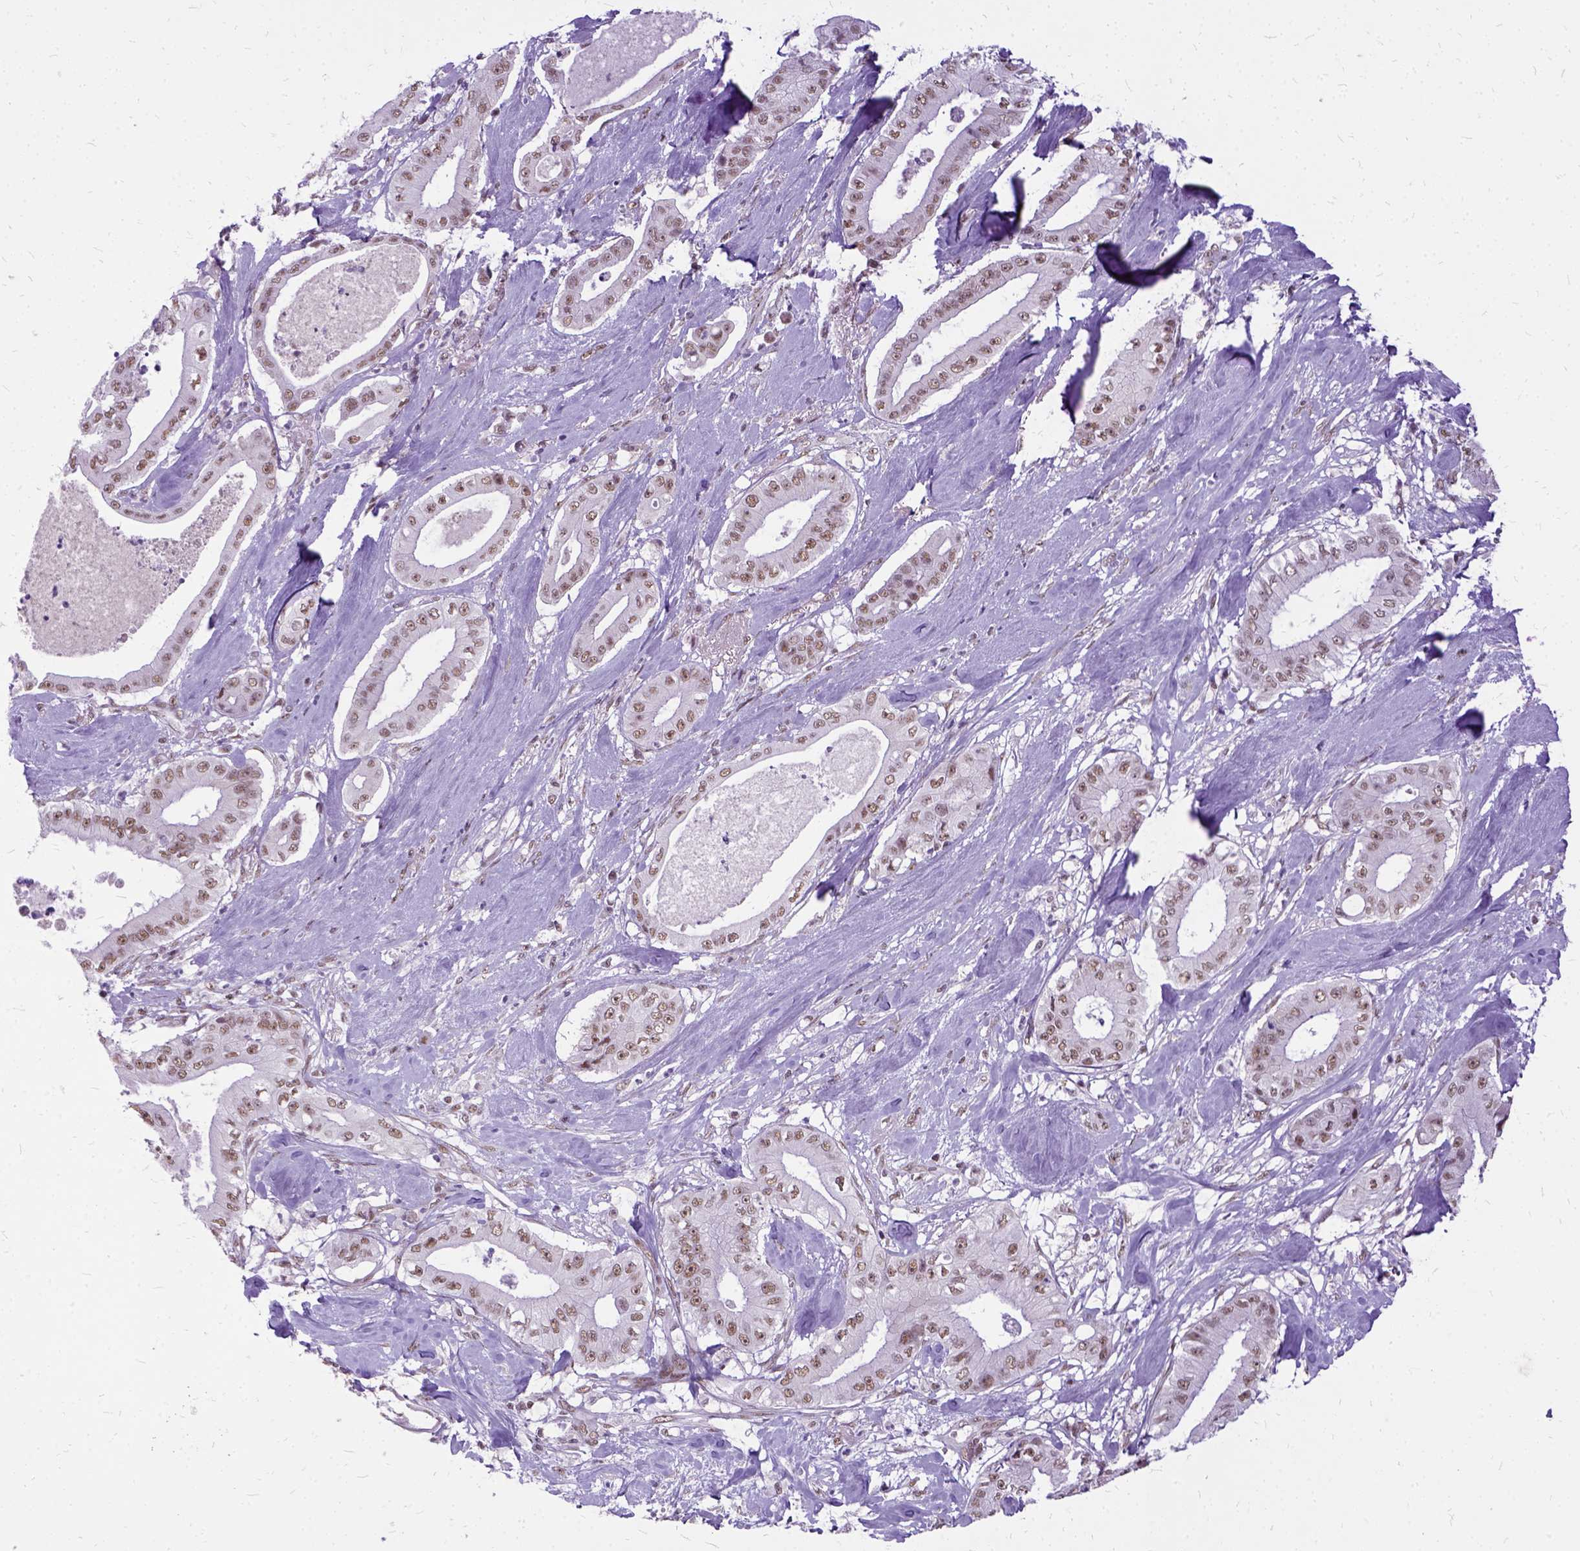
{"staining": {"intensity": "moderate", "quantity": ">75%", "location": "nuclear"}, "tissue": "pancreatic cancer", "cell_type": "Tumor cells", "image_type": "cancer", "snomed": [{"axis": "morphology", "description": "Adenocarcinoma, NOS"}, {"axis": "topography", "description": "Pancreas"}], "caption": "Protein analysis of pancreatic adenocarcinoma tissue reveals moderate nuclear positivity in approximately >75% of tumor cells.", "gene": "SETD1A", "patient": {"sex": "male", "age": 71}}